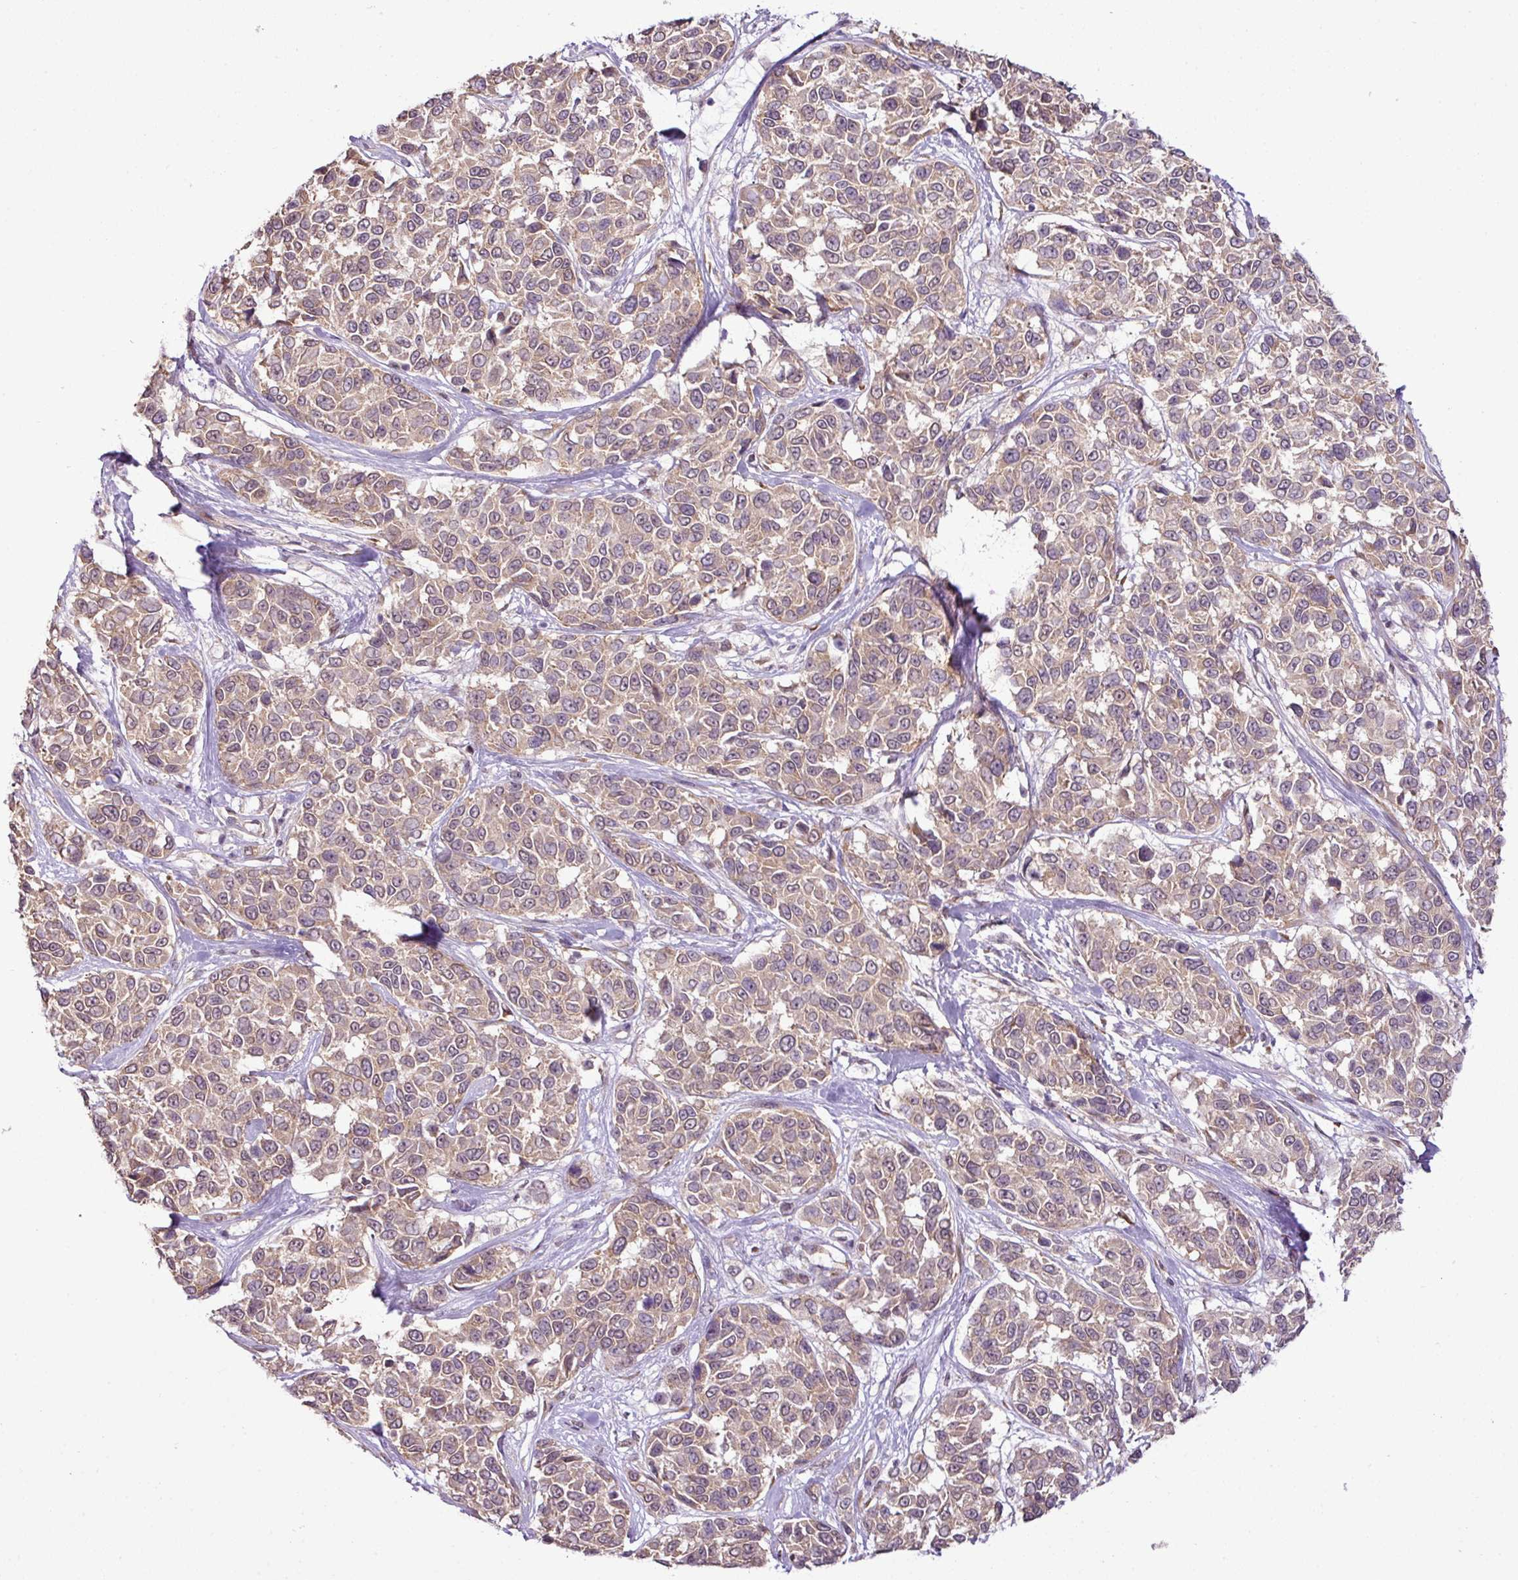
{"staining": {"intensity": "weak", "quantity": ">75%", "location": "cytoplasmic/membranous"}, "tissue": "melanoma", "cell_type": "Tumor cells", "image_type": "cancer", "snomed": [{"axis": "morphology", "description": "Malignant melanoma, NOS"}, {"axis": "topography", "description": "Skin"}], "caption": "Protein positivity by IHC demonstrates weak cytoplasmic/membranous staining in about >75% of tumor cells in malignant melanoma. (DAB = brown stain, brightfield microscopy at high magnification).", "gene": "DNAAF4", "patient": {"sex": "female", "age": 66}}